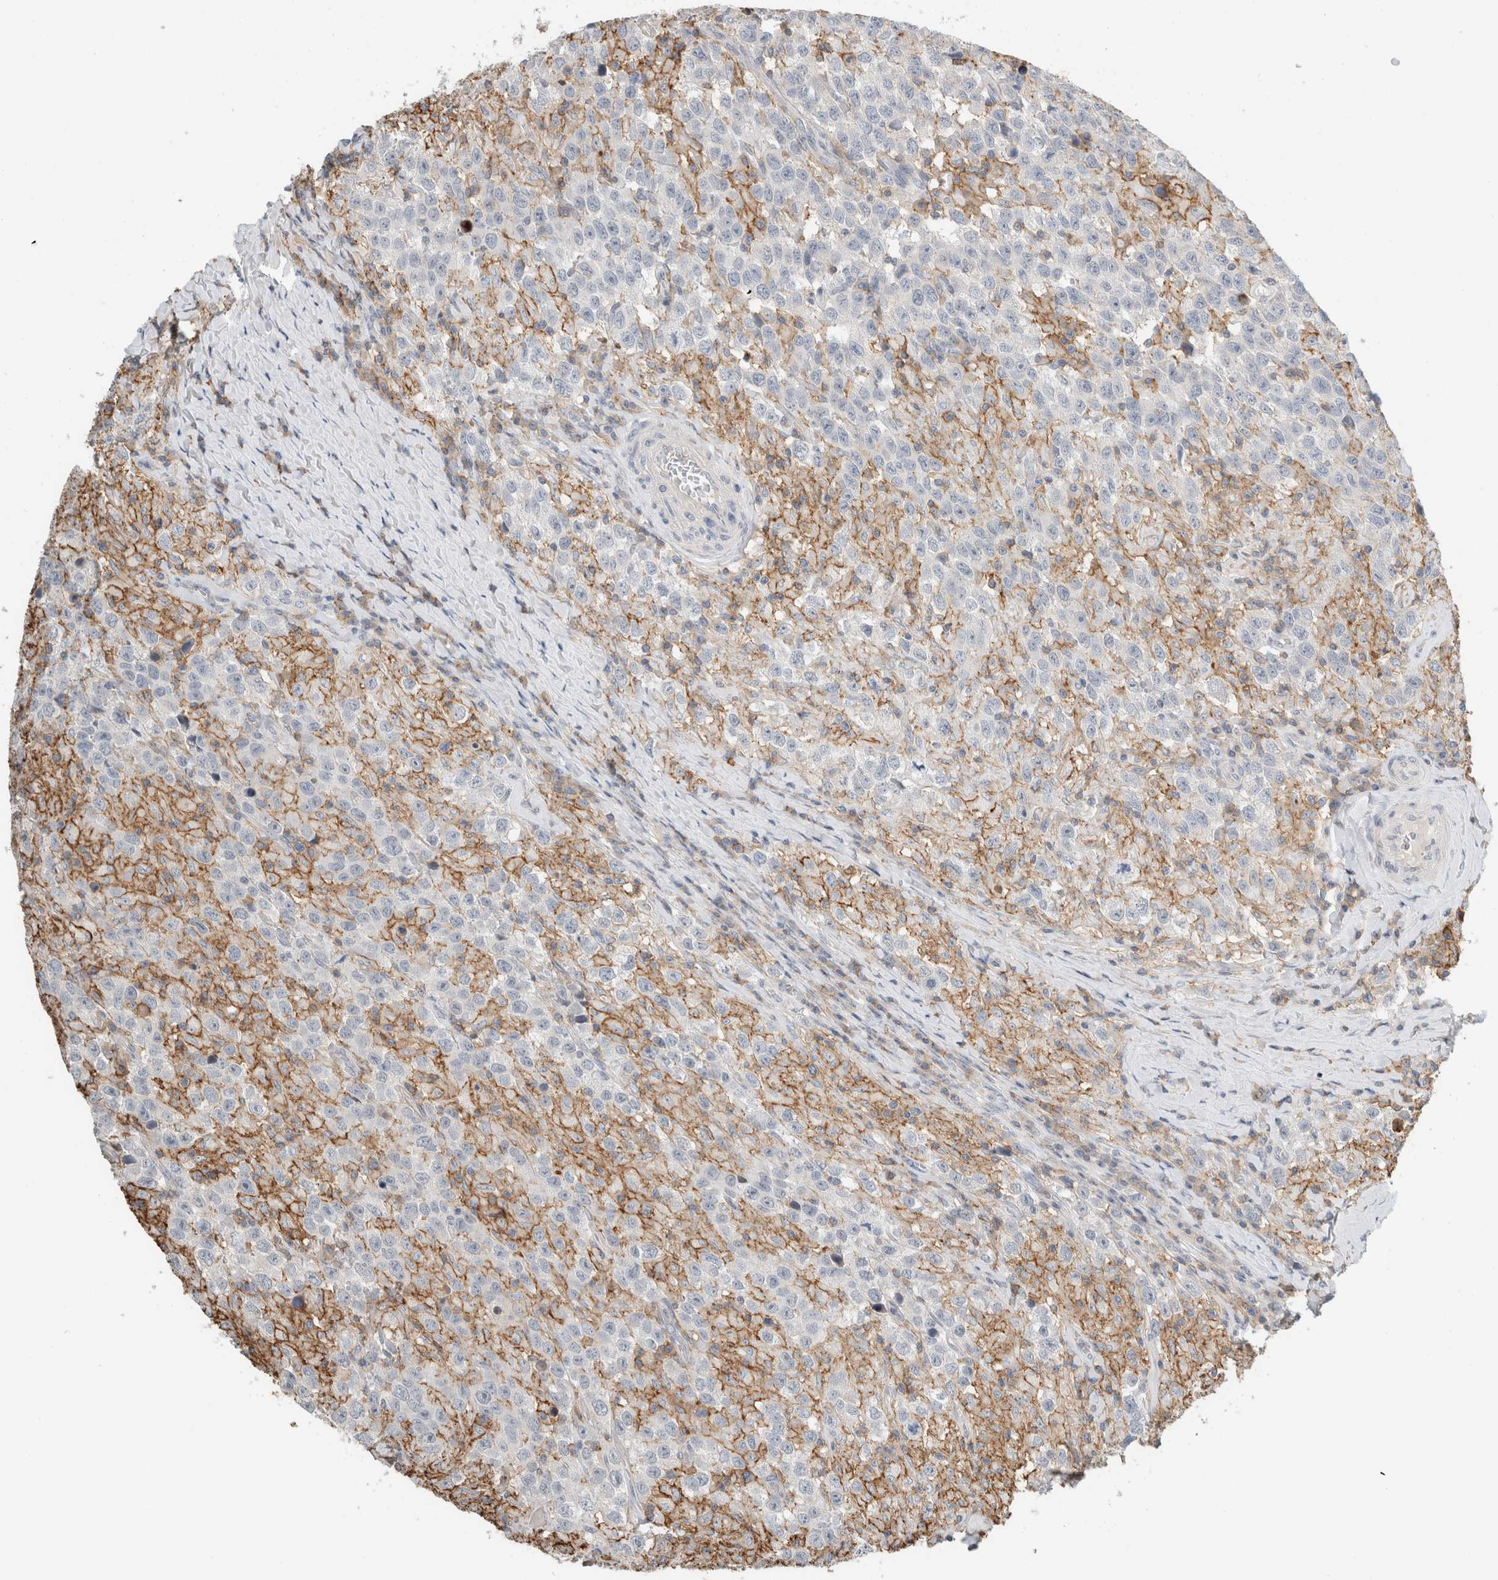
{"staining": {"intensity": "moderate", "quantity": "25%-75%", "location": "cytoplasmic/membranous"}, "tissue": "testis cancer", "cell_type": "Tumor cells", "image_type": "cancer", "snomed": [{"axis": "morphology", "description": "Seminoma, NOS"}, {"axis": "topography", "description": "Testis"}], "caption": "A high-resolution photomicrograph shows immunohistochemistry staining of seminoma (testis), which displays moderate cytoplasmic/membranous staining in about 25%-75% of tumor cells.", "gene": "ERCC6L2", "patient": {"sex": "male", "age": 41}}